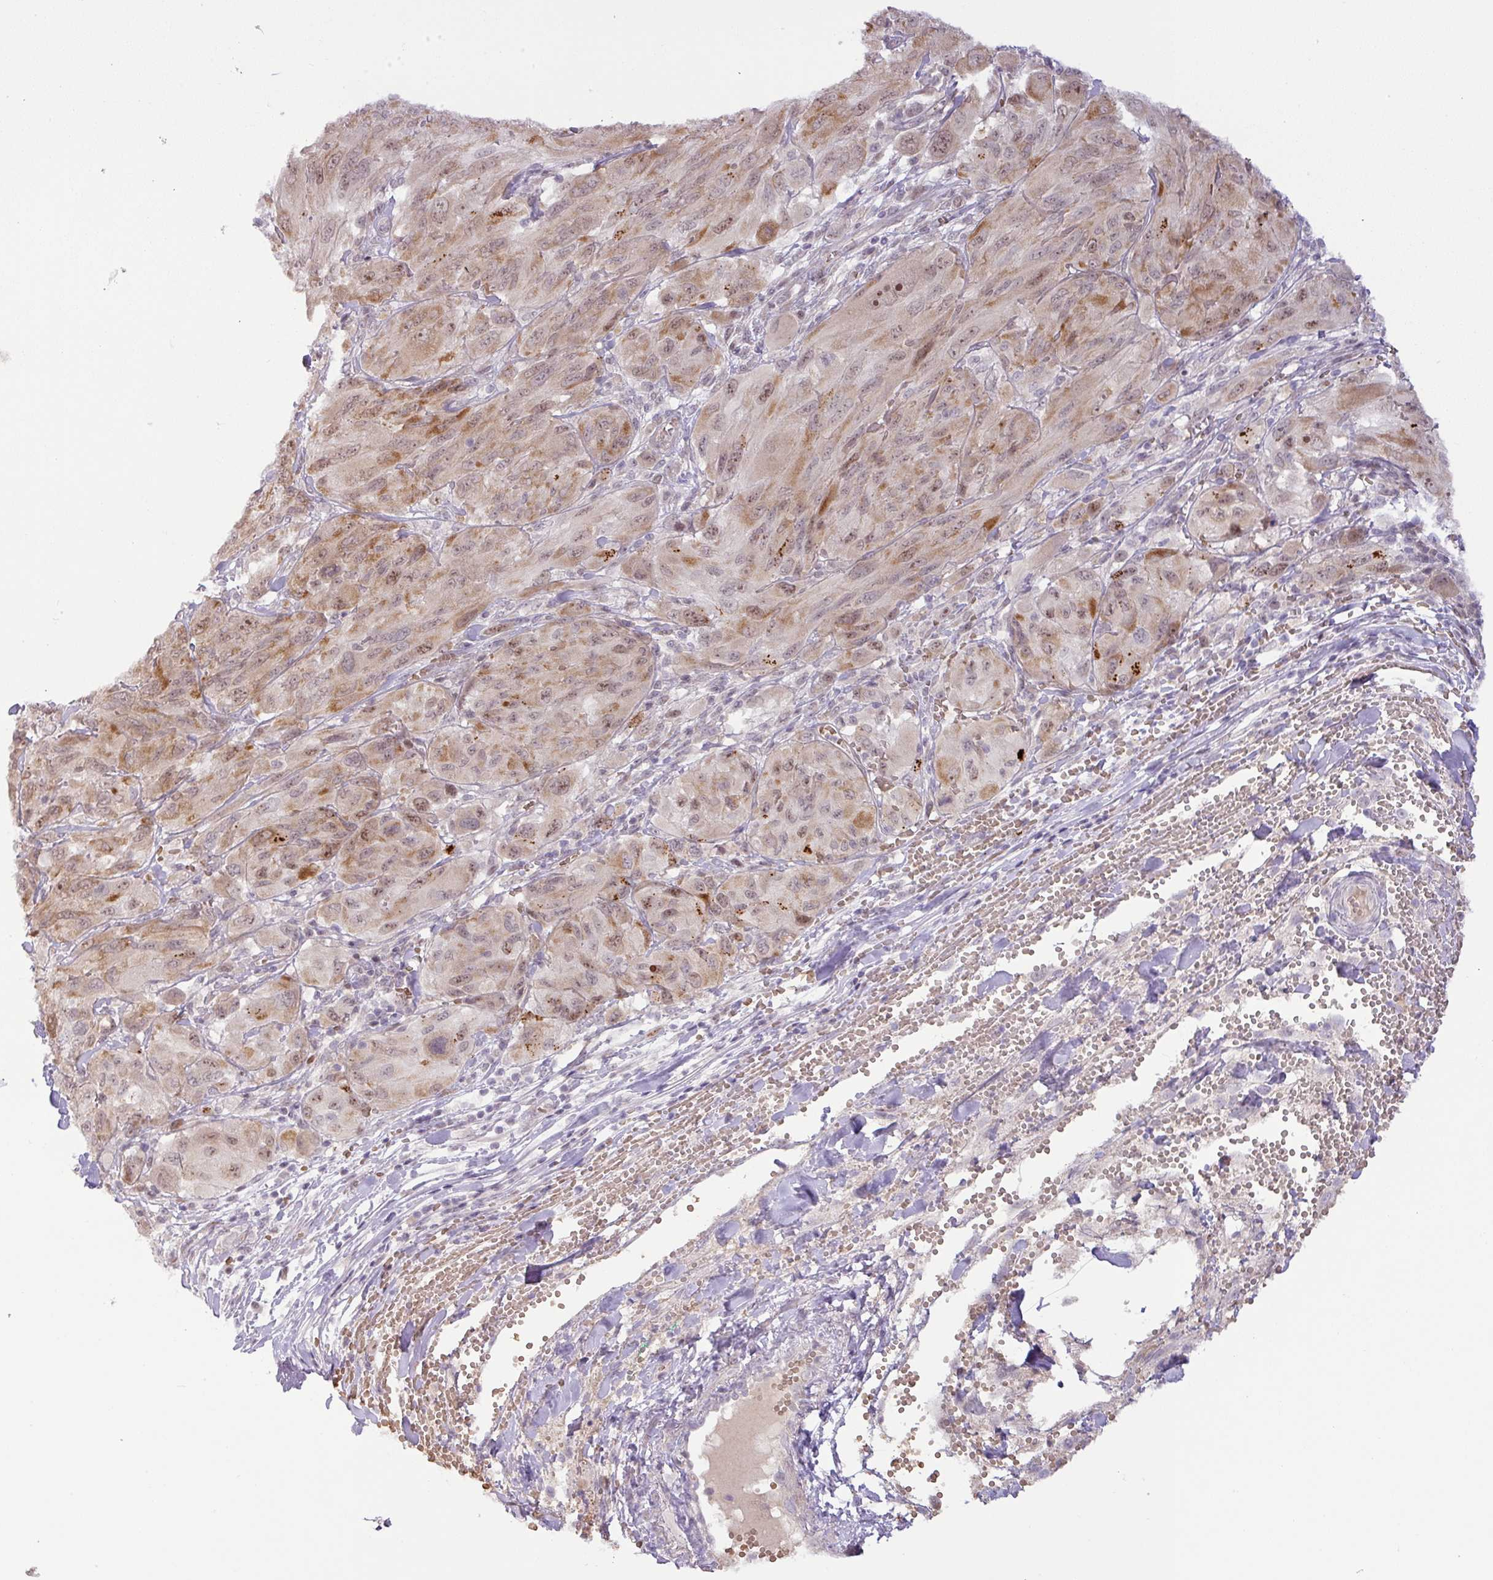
{"staining": {"intensity": "moderate", "quantity": "25%-75%", "location": "cytoplasmic/membranous,nuclear"}, "tissue": "melanoma", "cell_type": "Tumor cells", "image_type": "cancer", "snomed": [{"axis": "morphology", "description": "Malignant melanoma, NOS"}, {"axis": "topography", "description": "Skin"}], "caption": "A brown stain labels moderate cytoplasmic/membranous and nuclear expression of a protein in human malignant melanoma tumor cells.", "gene": "PARP2", "patient": {"sex": "female", "age": 91}}